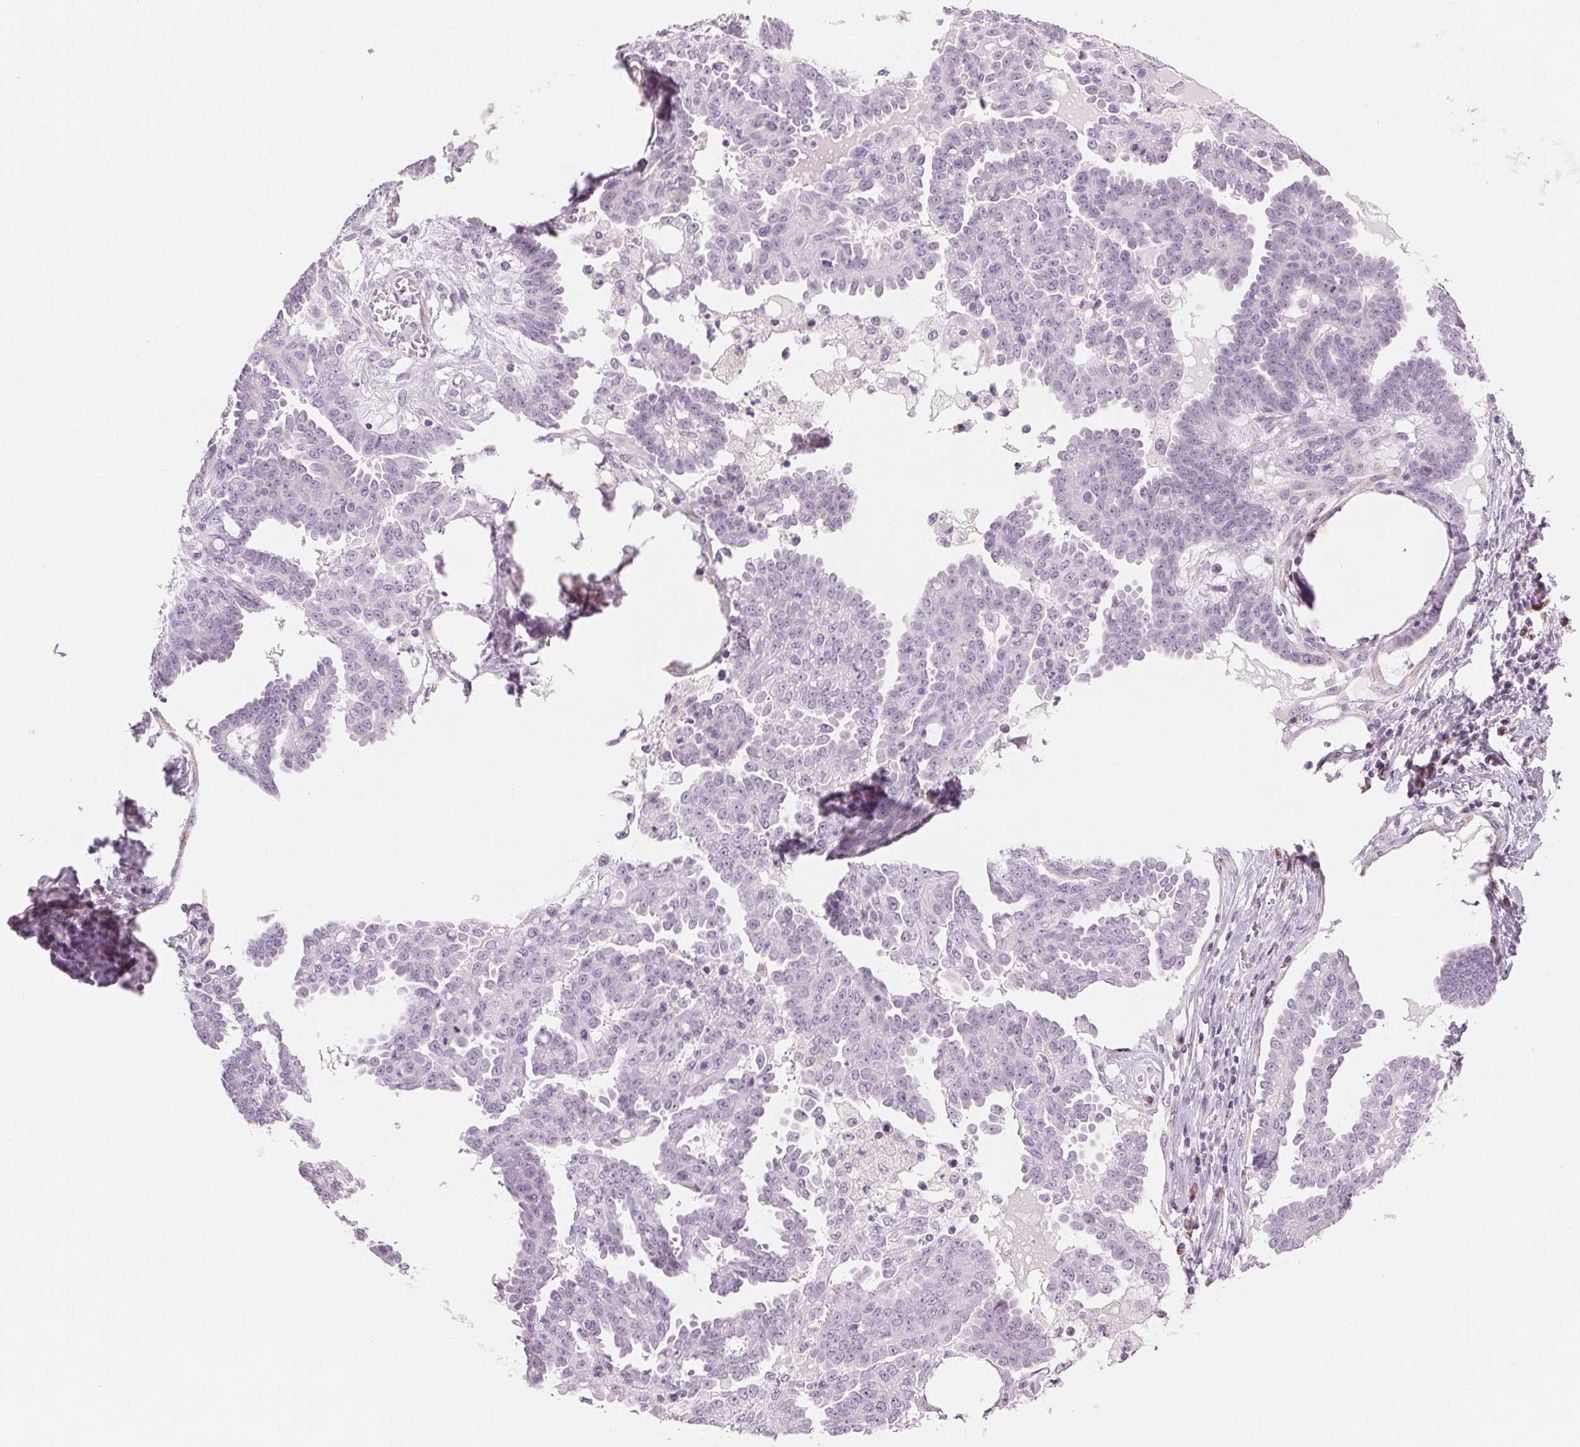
{"staining": {"intensity": "negative", "quantity": "none", "location": "none"}, "tissue": "ovarian cancer", "cell_type": "Tumor cells", "image_type": "cancer", "snomed": [{"axis": "morphology", "description": "Cystadenocarcinoma, serous, NOS"}, {"axis": "topography", "description": "Ovary"}], "caption": "Photomicrograph shows no protein positivity in tumor cells of ovarian serous cystadenocarcinoma tissue. The staining was performed using DAB (3,3'-diaminobenzidine) to visualize the protein expression in brown, while the nuclei were stained in blue with hematoxylin (Magnification: 20x).", "gene": "HOXB13", "patient": {"sex": "female", "age": 71}}